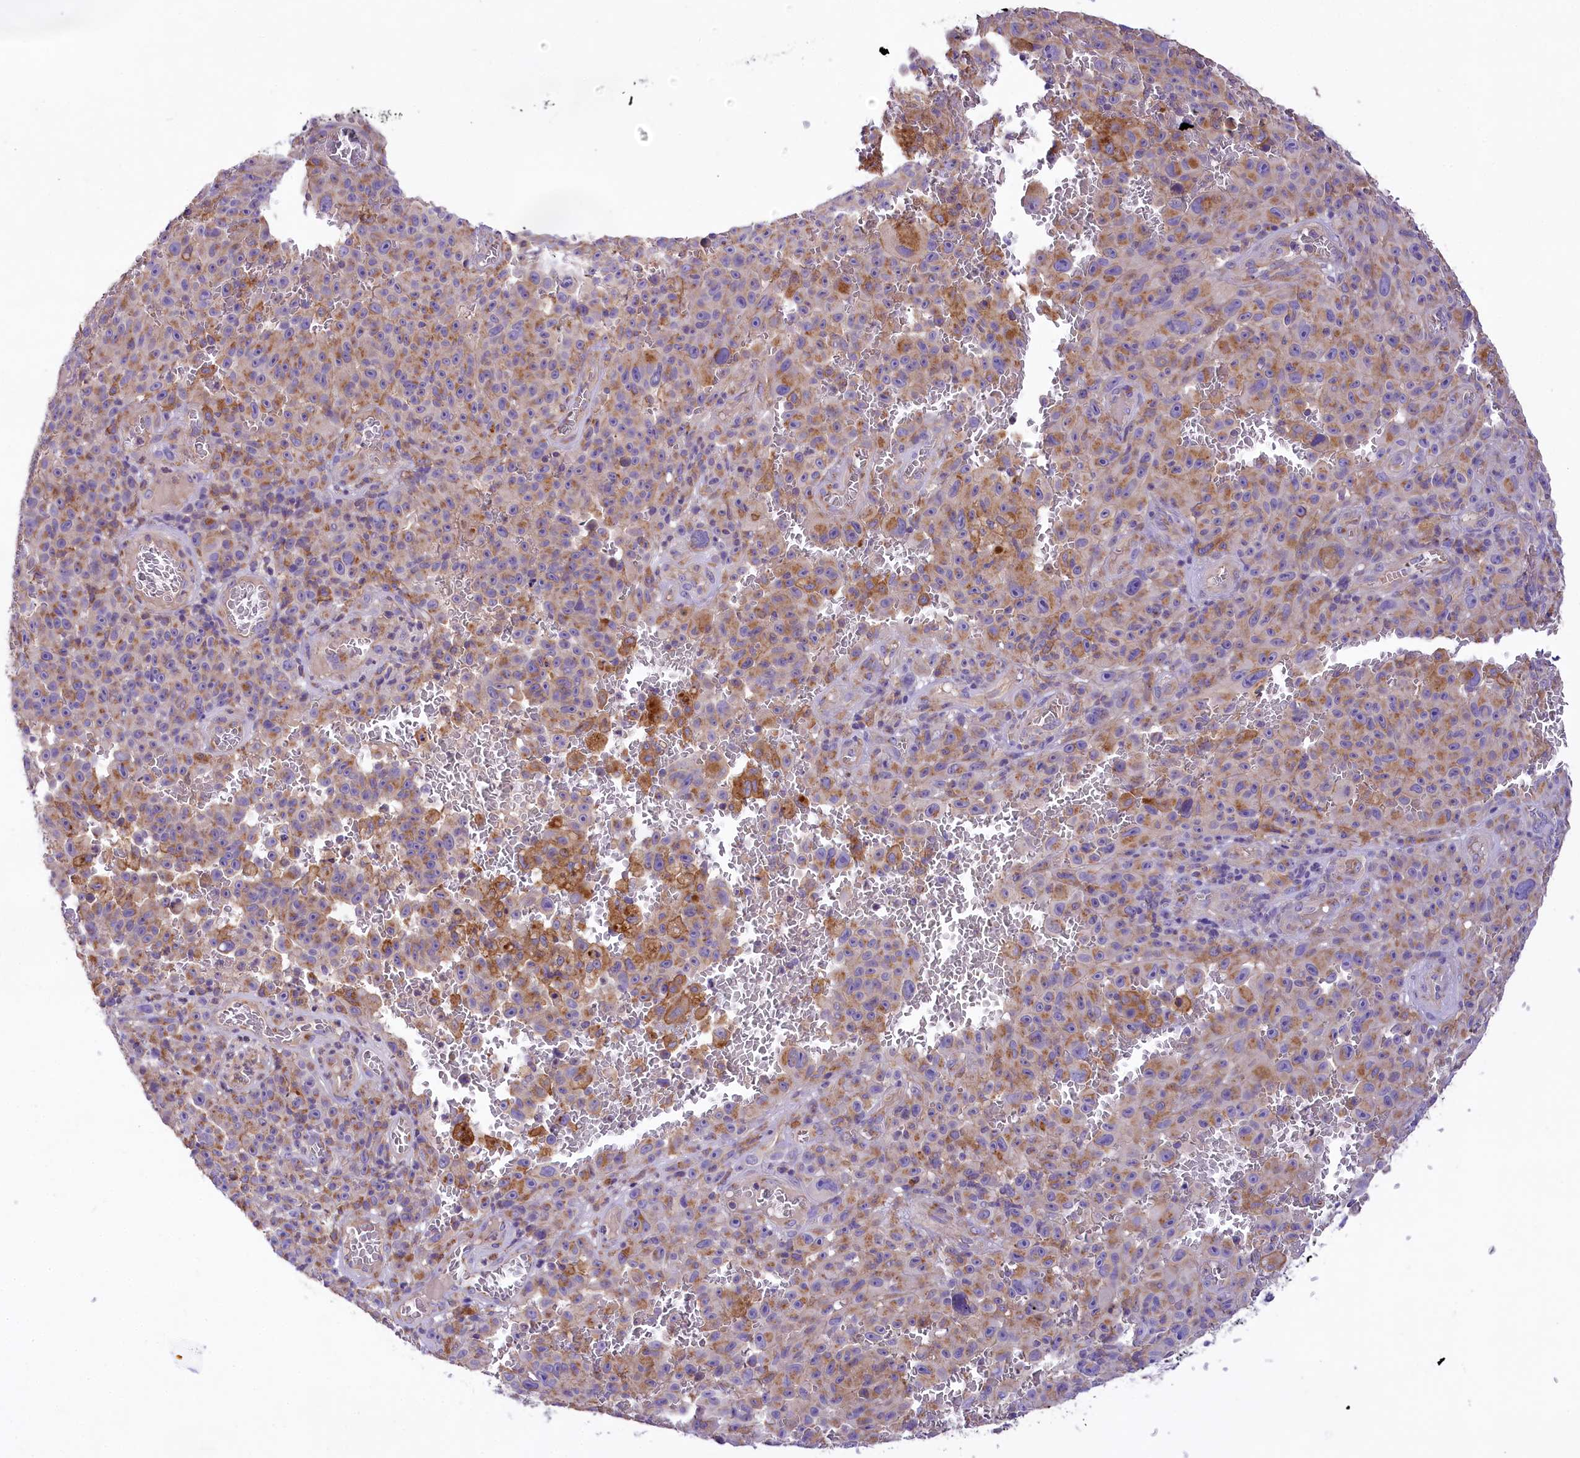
{"staining": {"intensity": "weak", "quantity": ">75%", "location": "cytoplasmic/membranous"}, "tissue": "melanoma", "cell_type": "Tumor cells", "image_type": "cancer", "snomed": [{"axis": "morphology", "description": "Malignant melanoma, NOS"}, {"axis": "topography", "description": "Skin"}], "caption": "An image showing weak cytoplasmic/membranous positivity in about >75% of tumor cells in malignant melanoma, as visualized by brown immunohistochemical staining.", "gene": "PEMT", "patient": {"sex": "female", "age": 82}}